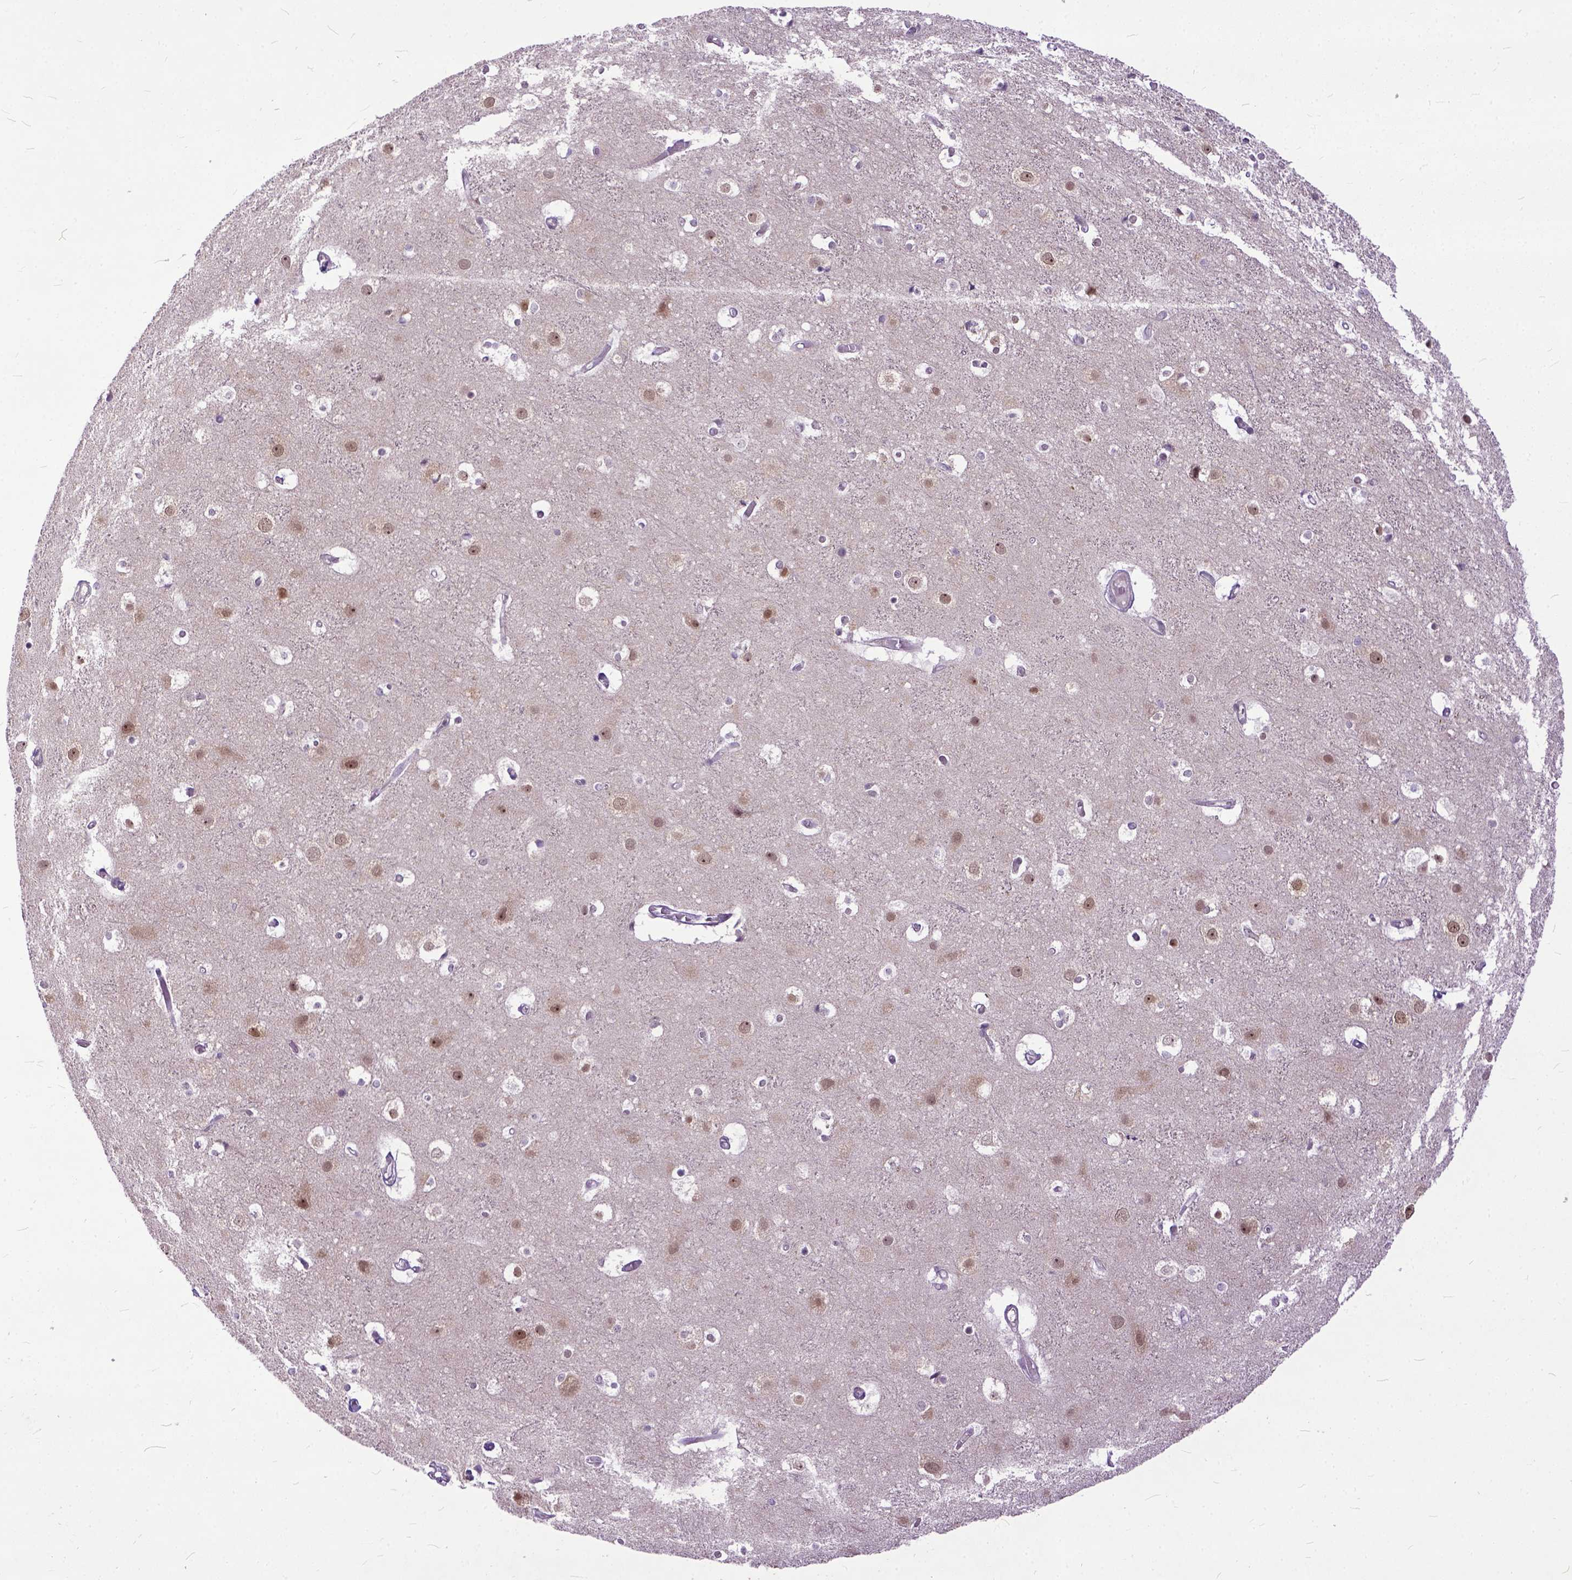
{"staining": {"intensity": "negative", "quantity": "none", "location": "none"}, "tissue": "cerebral cortex", "cell_type": "Endothelial cells", "image_type": "normal", "snomed": [{"axis": "morphology", "description": "Normal tissue, NOS"}, {"axis": "topography", "description": "Cerebral cortex"}], "caption": "A high-resolution histopathology image shows IHC staining of unremarkable cerebral cortex, which displays no significant expression in endothelial cells.", "gene": "TCEAL7", "patient": {"sex": "female", "age": 52}}